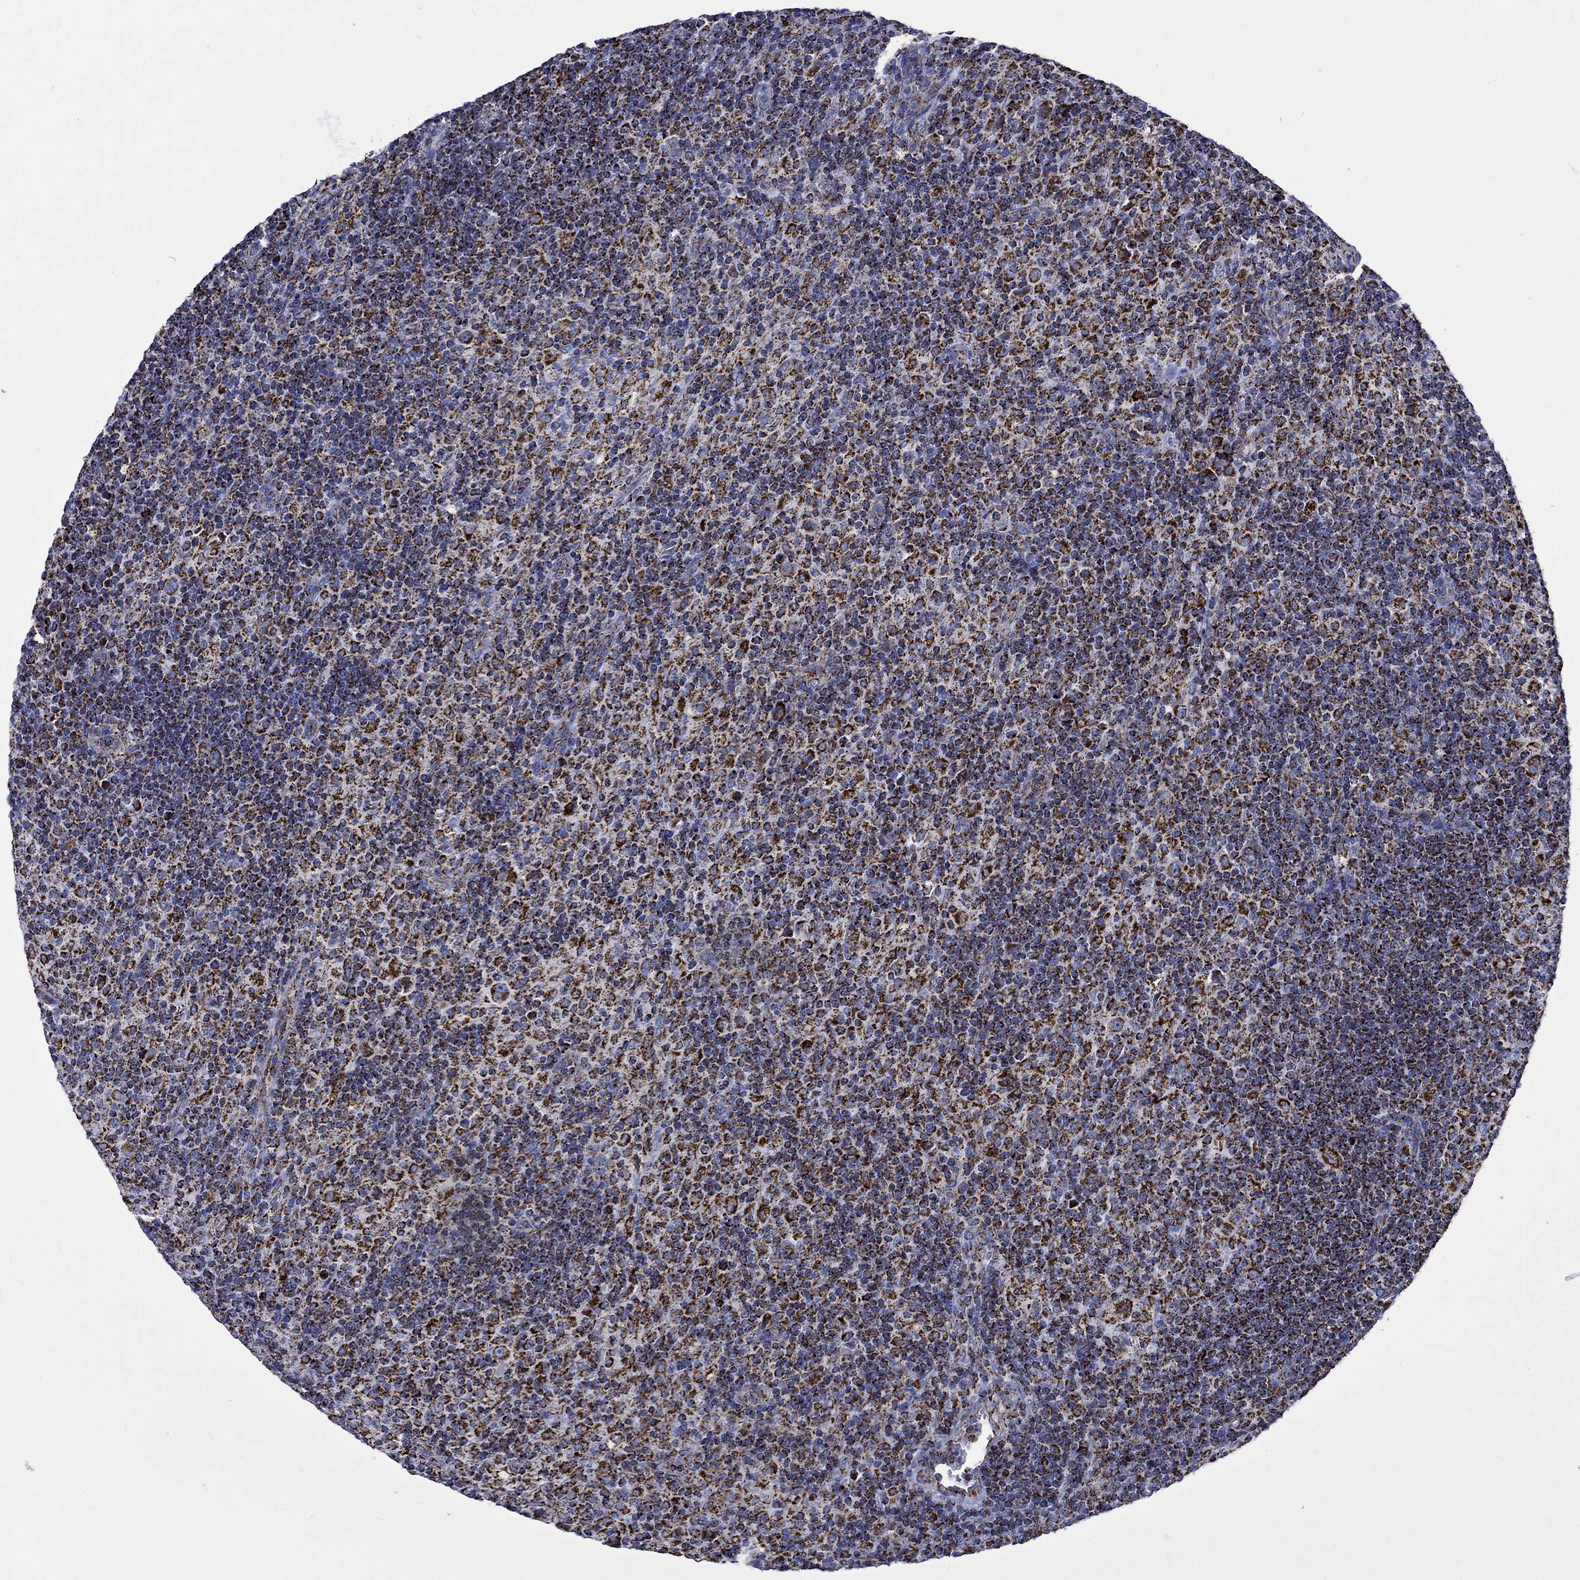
{"staining": {"intensity": "strong", "quantity": ">75%", "location": "cytoplasmic/membranous"}, "tissue": "lymphoma", "cell_type": "Tumor cells", "image_type": "cancer", "snomed": [{"axis": "morphology", "description": "Hodgkin's disease, NOS"}, {"axis": "topography", "description": "Lymph node"}], "caption": "Human Hodgkin's disease stained for a protein (brown) shows strong cytoplasmic/membranous positive expression in approximately >75% of tumor cells.", "gene": "RCE1", "patient": {"sex": "male", "age": 70}}